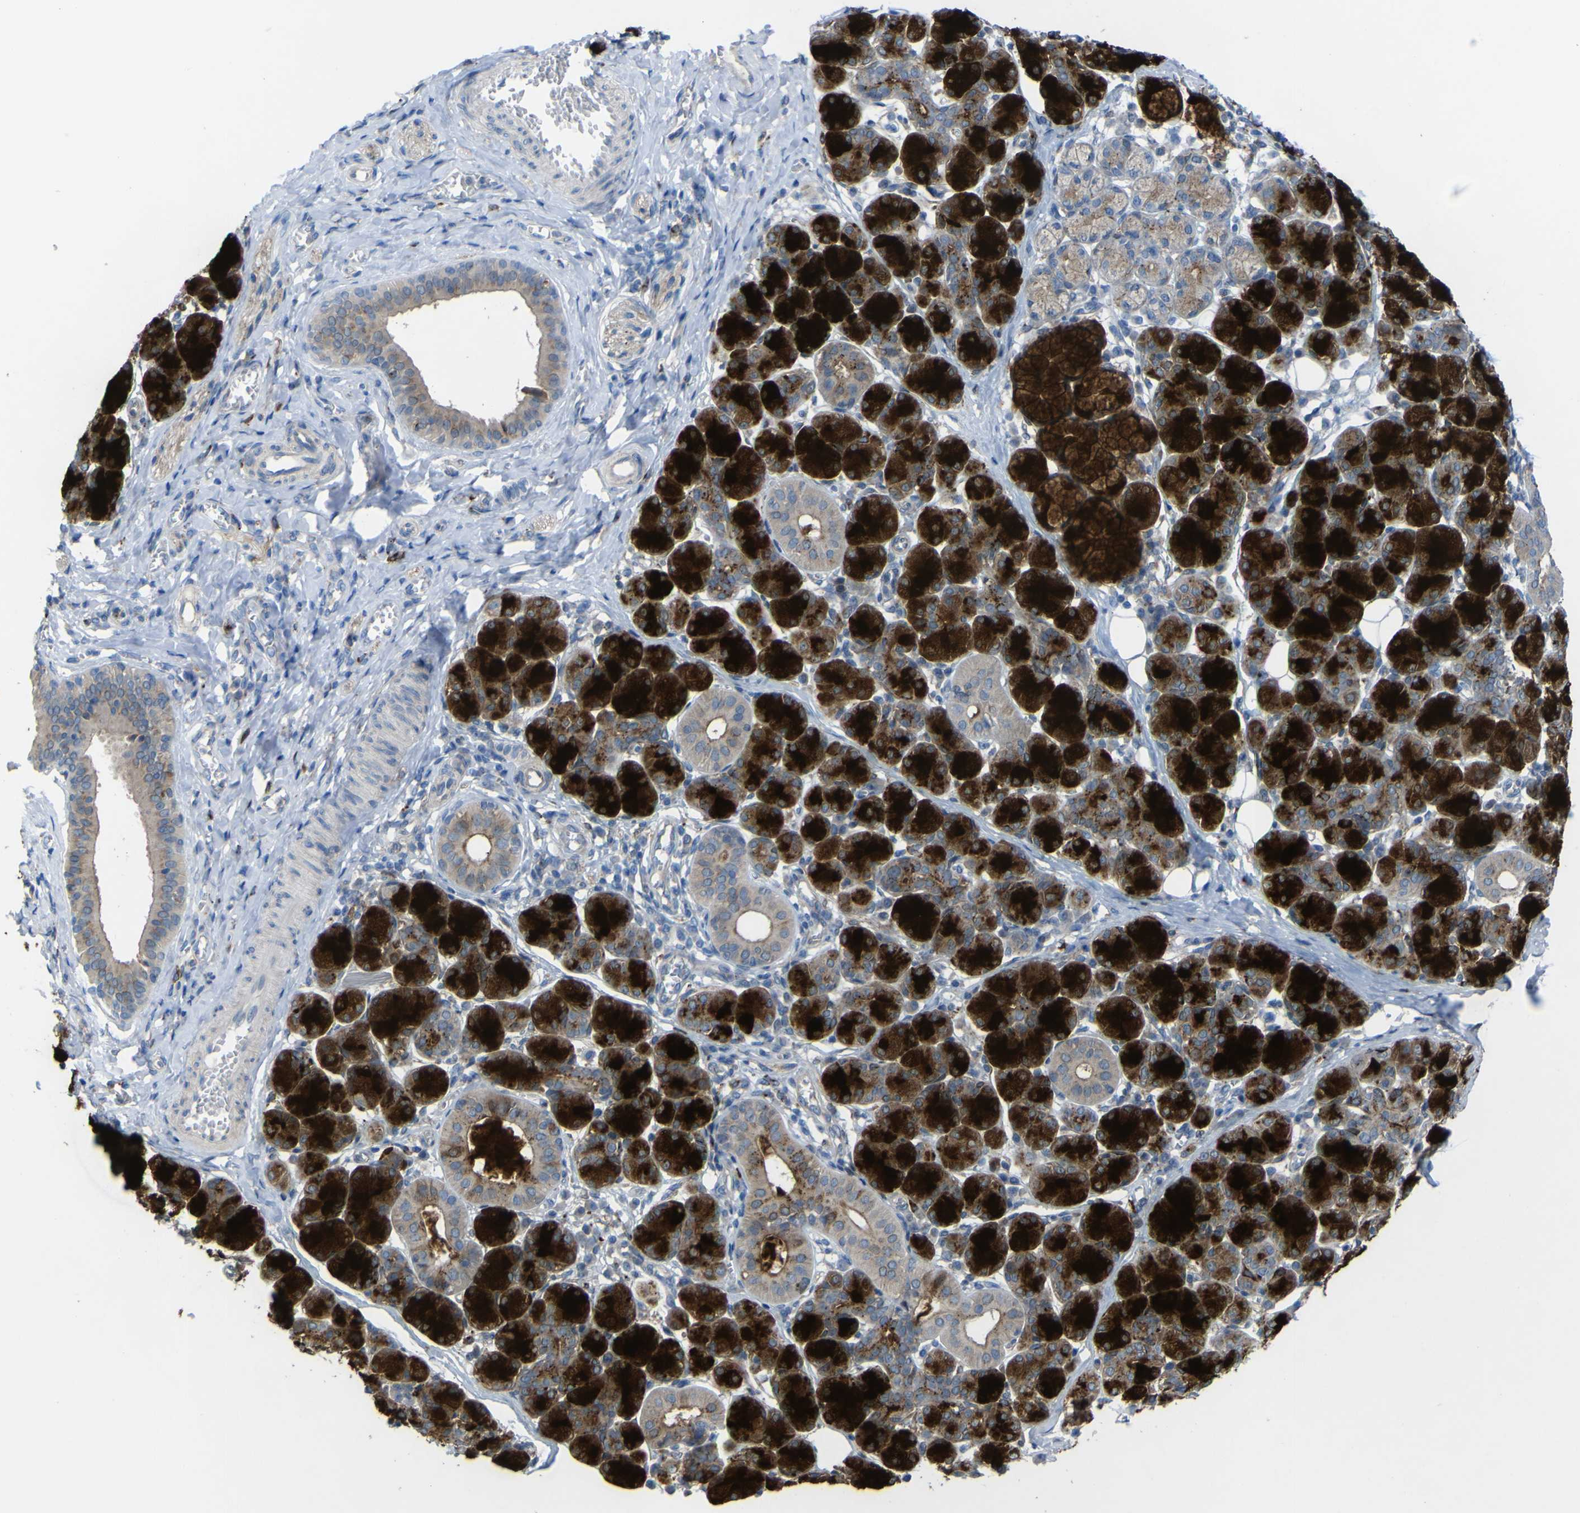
{"staining": {"intensity": "strong", "quantity": "25%-75%", "location": "cytoplasmic/membranous"}, "tissue": "salivary gland", "cell_type": "Glandular cells", "image_type": "normal", "snomed": [{"axis": "morphology", "description": "Normal tissue, NOS"}, {"axis": "morphology", "description": "Inflammation, NOS"}, {"axis": "topography", "description": "Lymph node"}, {"axis": "topography", "description": "Salivary gland"}], "caption": "Normal salivary gland demonstrates strong cytoplasmic/membranous staining in about 25%-75% of glandular cells (Stains: DAB (3,3'-diaminobenzidine) in brown, nuclei in blue, Microscopy: brightfield microscopy at high magnification)..", "gene": "CST3", "patient": {"sex": "male", "age": 3}}